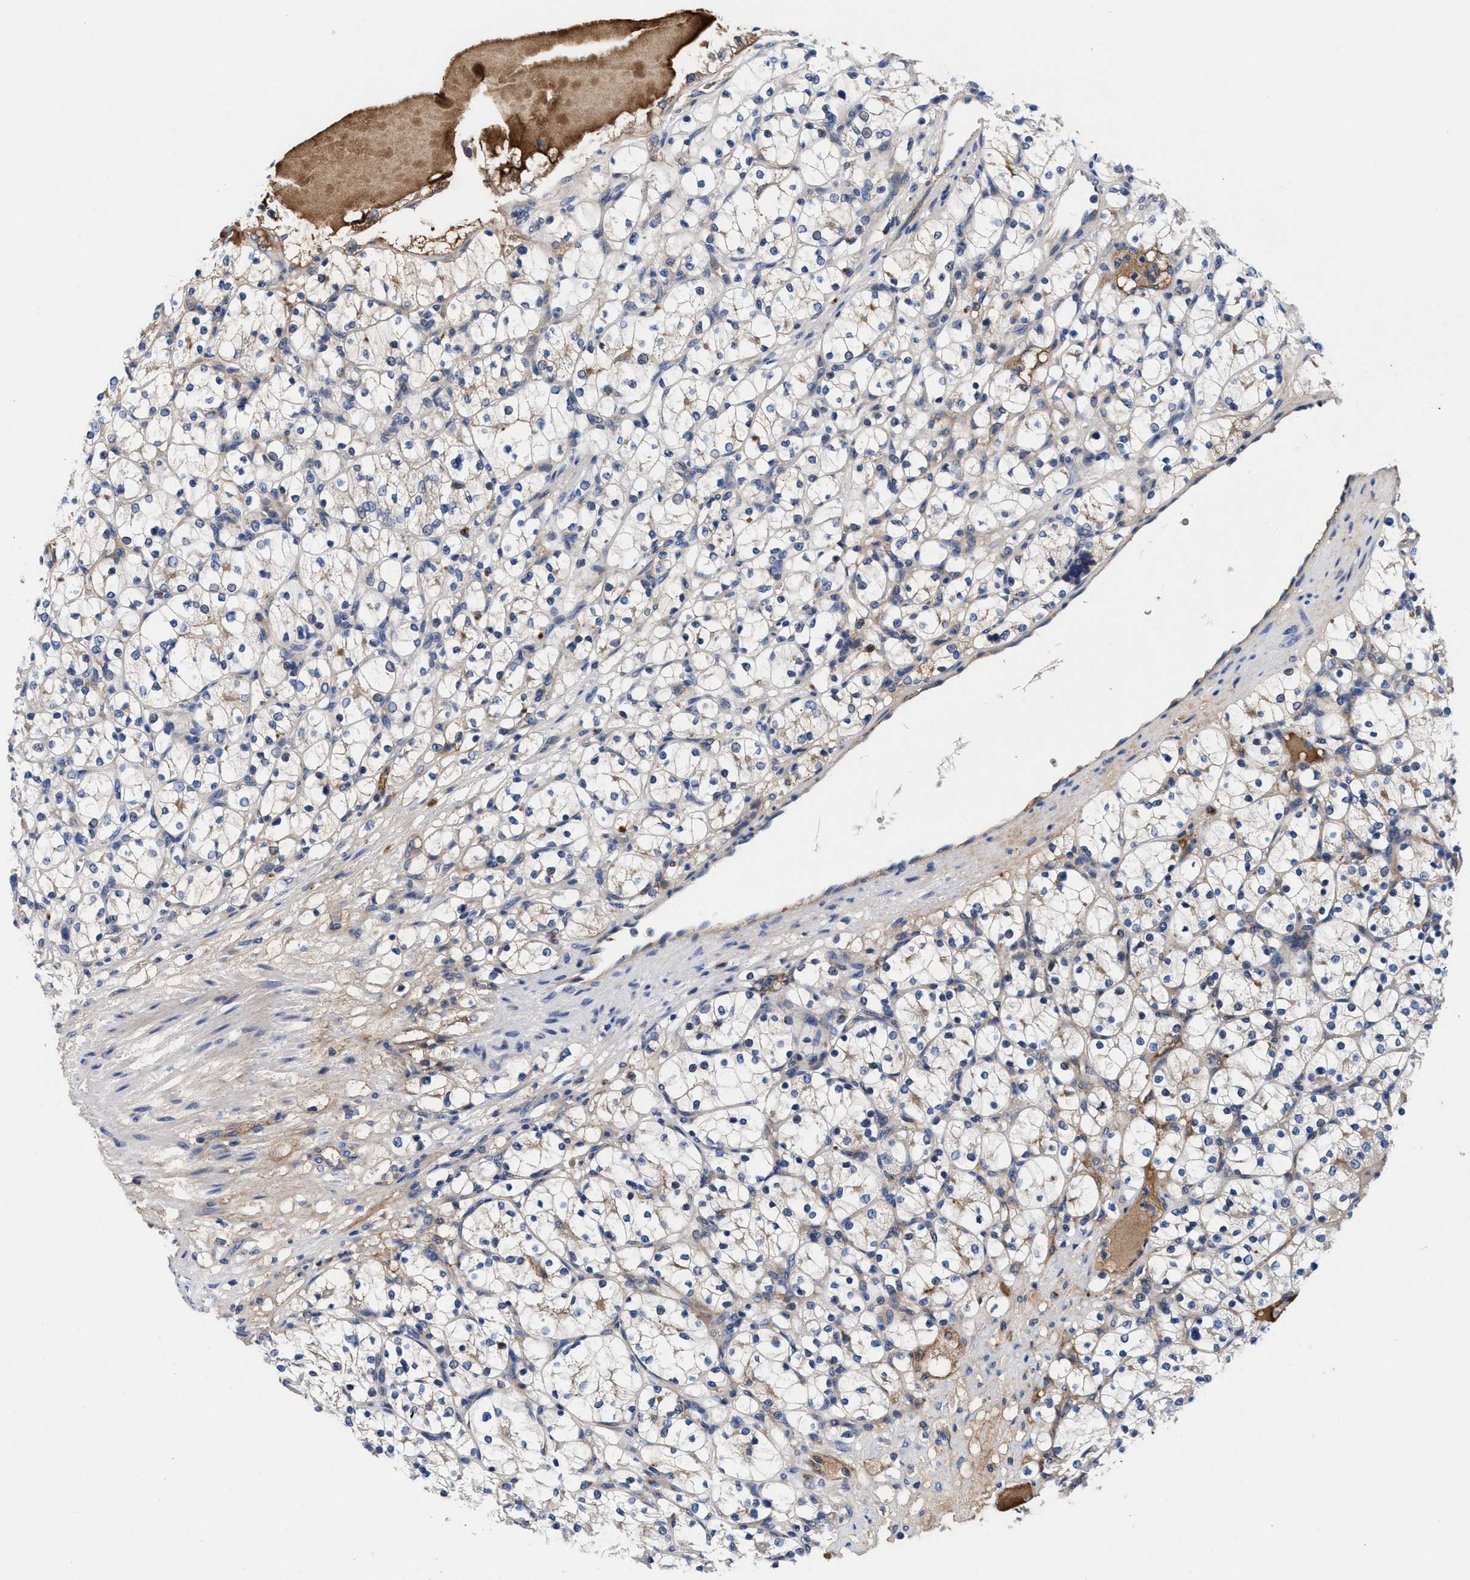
{"staining": {"intensity": "weak", "quantity": "<25%", "location": "cytoplasmic/membranous"}, "tissue": "renal cancer", "cell_type": "Tumor cells", "image_type": "cancer", "snomed": [{"axis": "morphology", "description": "Adenocarcinoma, NOS"}, {"axis": "topography", "description": "Kidney"}], "caption": "An immunohistochemistry histopathology image of renal adenocarcinoma is shown. There is no staining in tumor cells of renal adenocarcinoma.", "gene": "DHRS13", "patient": {"sex": "female", "age": 69}}